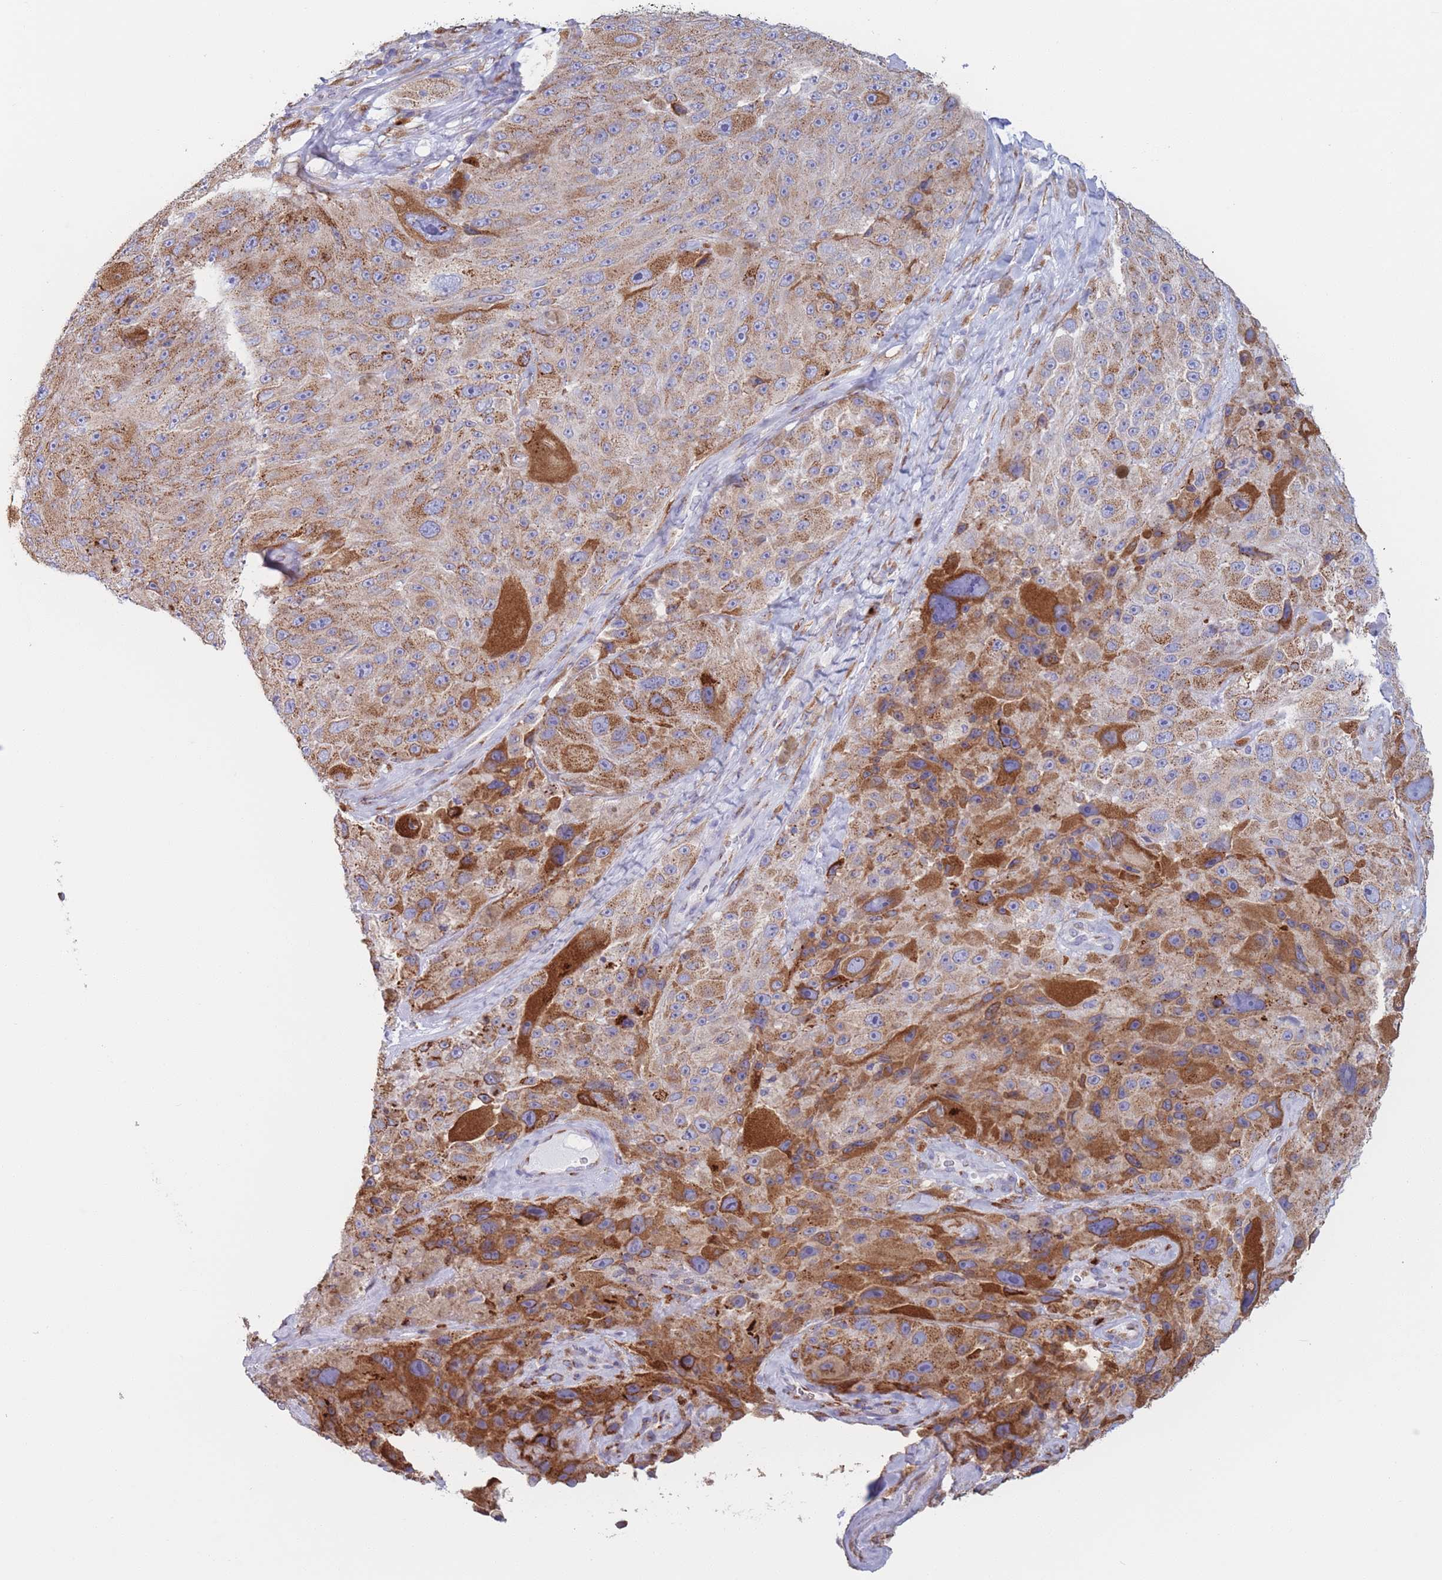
{"staining": {"intensity": "moderate", "quantity": ">75%", "location": "cytoplasmic/membranous"}, "tissue": "melanoma", "cell_type": "Tumor cells", "image_type": "cancer", "snomed": [{"axis": "morphology", "description": "Malignant melanoma, Metastatic site"}, {"axis": "topography", "description": "Lymph node"}], "caption": "This image demonstrates melanoma stained with IHC to label a protein in brown. The cytoplasmic/membranous of tumor cells show moderate positivity for the protein. Nuclei are counter-stained blue.", "gene": "MRPL30", "patient": {"sex": "male", "age": 62}}